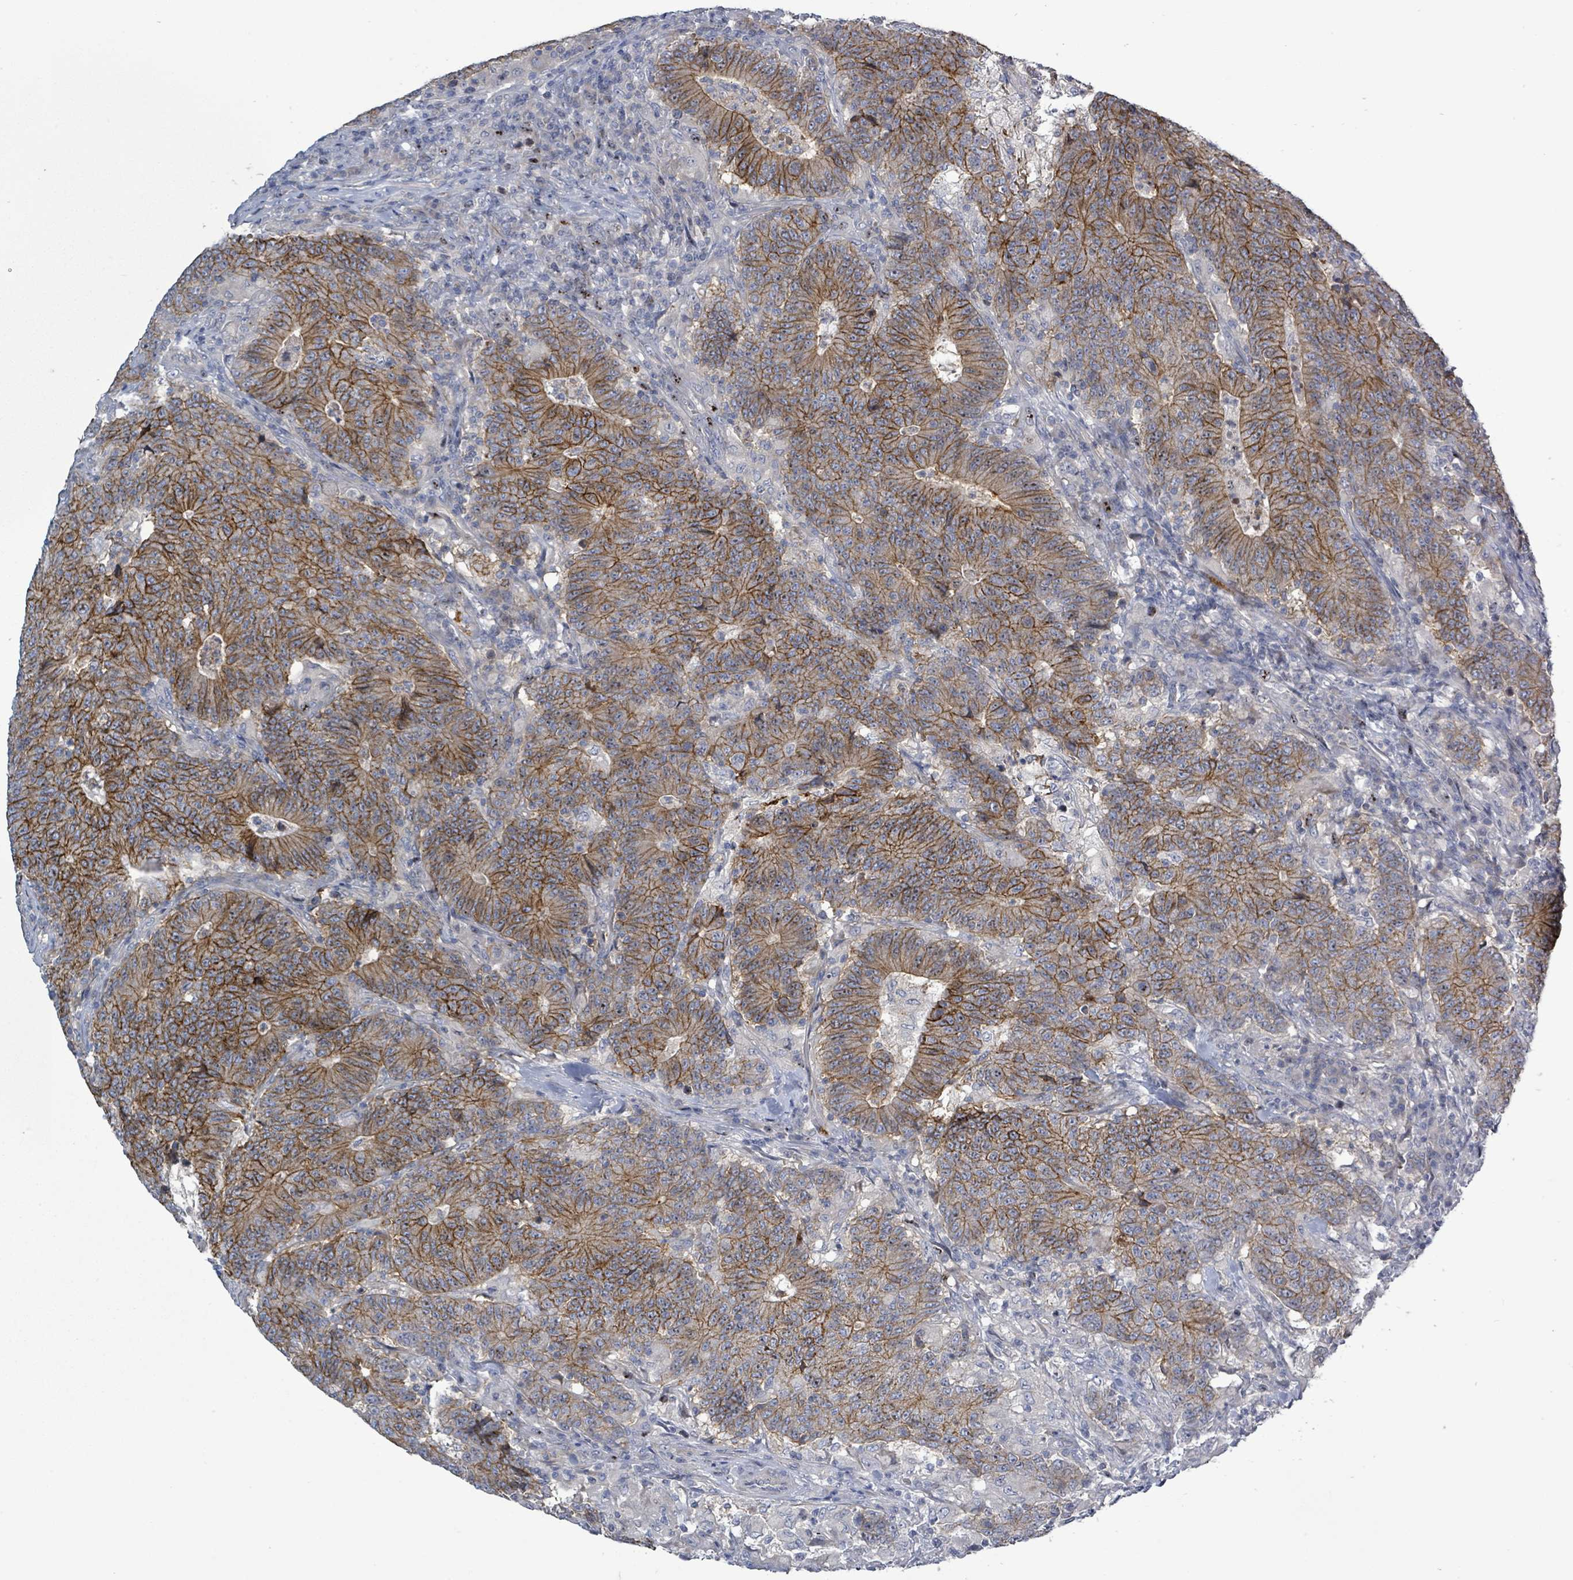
{"staining": {"intensity": "moderate", "quantity": ">75%", "location": "cytoplasmic/membranous"}, "tissue": "colorectal cancer", "cell_type": "Tumor cells", "image_type": "cancer", "snomed": [{"axis": "morphology", "description": "Adenocarcinoma, NOS"}, {"axis": "topography", "description": "Colon"}], "caption": "Colorectal cancer (adenocarcinoma) stained with a brown dye shows moderate cytoplasmic/membranous positive positivity in about >75% of tumor cells.", "gene": "KRAS", "patient": {"sex": "female", "age": 75}}